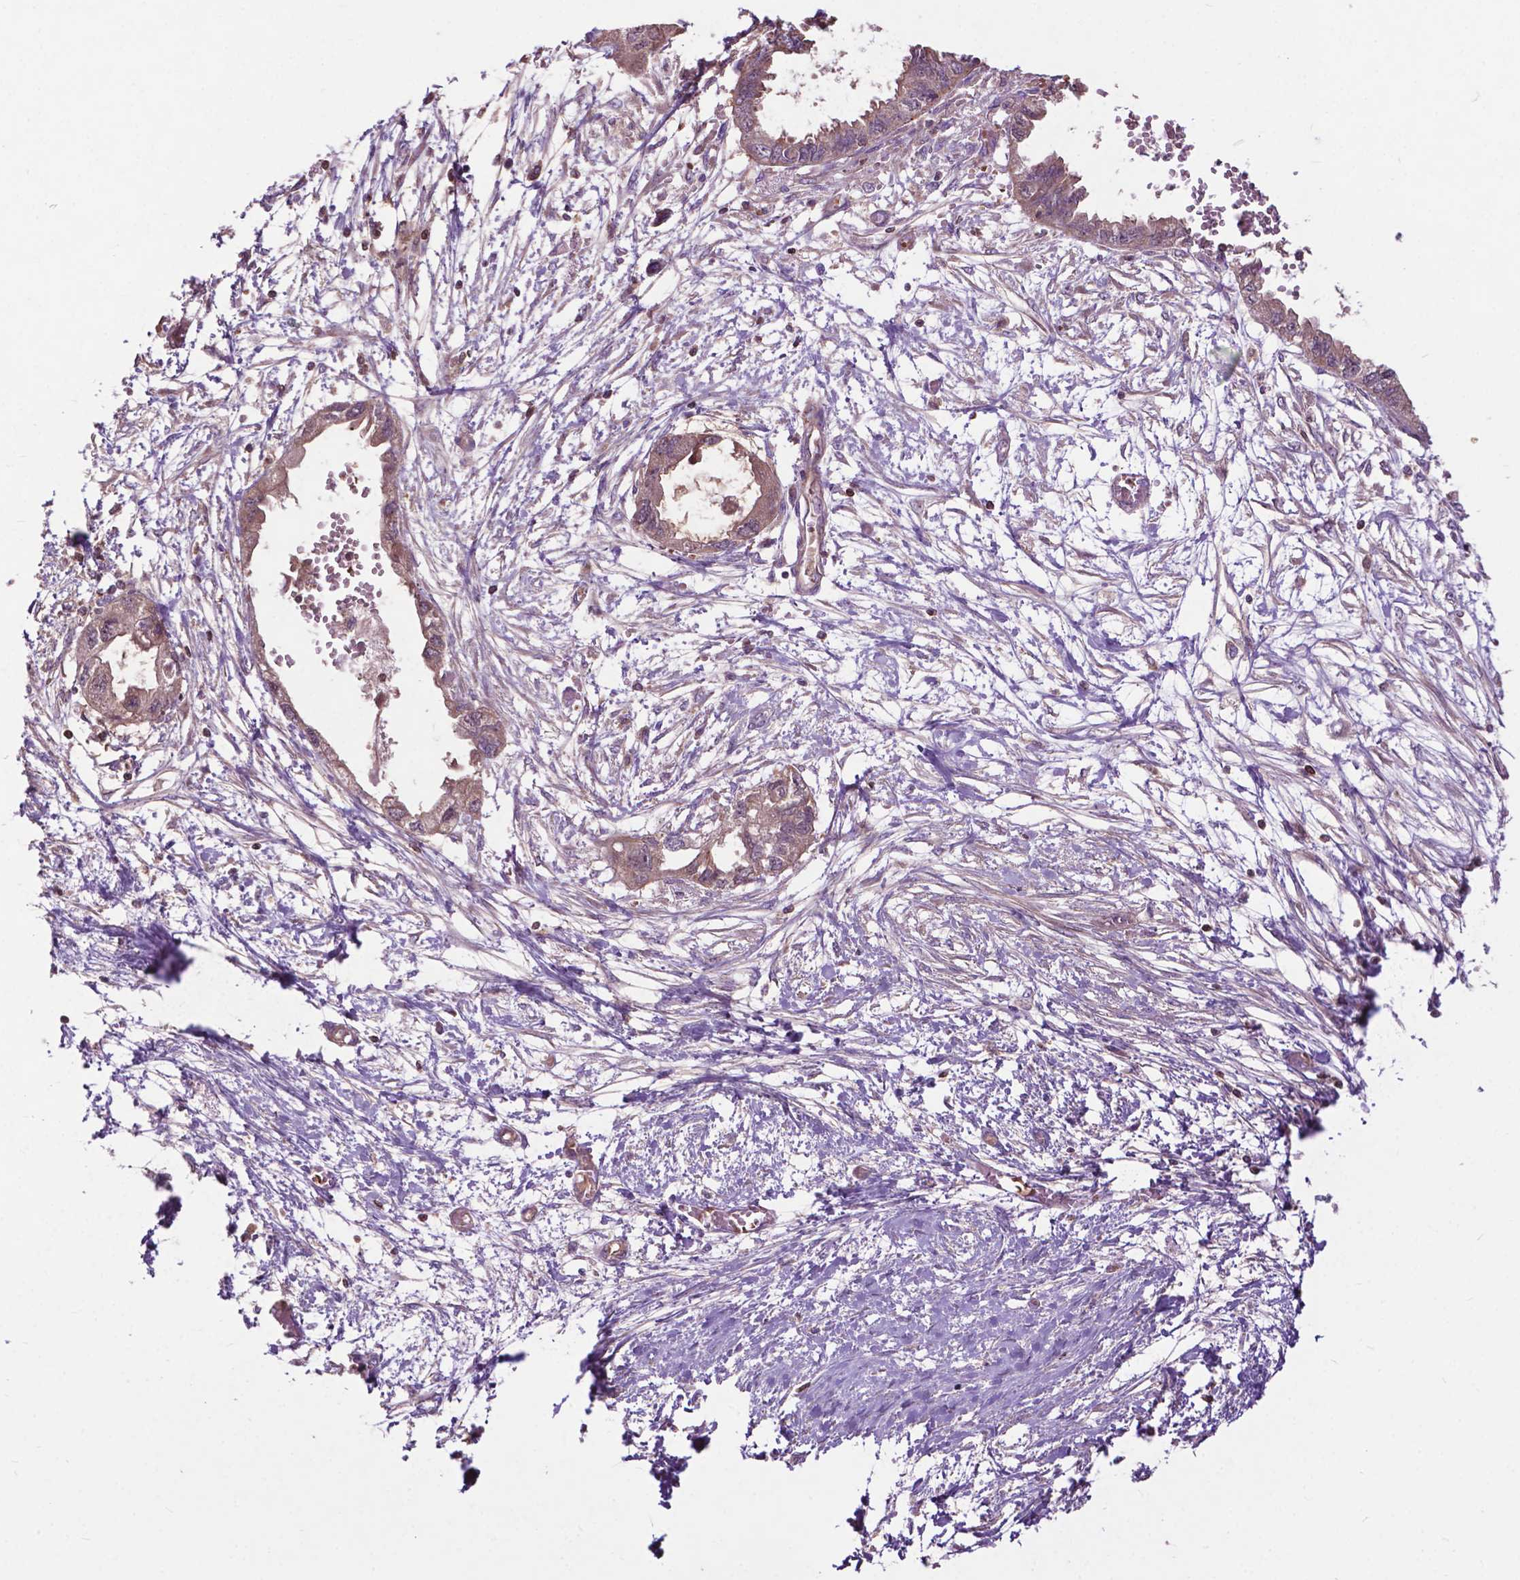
{"staining": {"intensity": "moderate", "quantity": ">75%", "location": "cytoplasmic/membranous"}, "tissue": "endometrial cancer", "cell_type": "Tumor cells", "image_type": "cancer", "snomed": [{"axis": "morphology", "description": "Adenocarcinoma, NOS"}, {"axis": "morphology", "description": "Adenocarcinoma, metastatic, NOS"}, {"axis": "topography", "description": "Adipose tissue"}, {"axis": "topography", "description": "Endometrium"}], "caption": "Protein staining demonstrates moderate cytoplasmic/membranous staining in about >75% of tumor cells in endometrial metastatic adenocarcinoma.", "gene": "CHMP4A", "patient": {"sex": "female", "age": 67}}